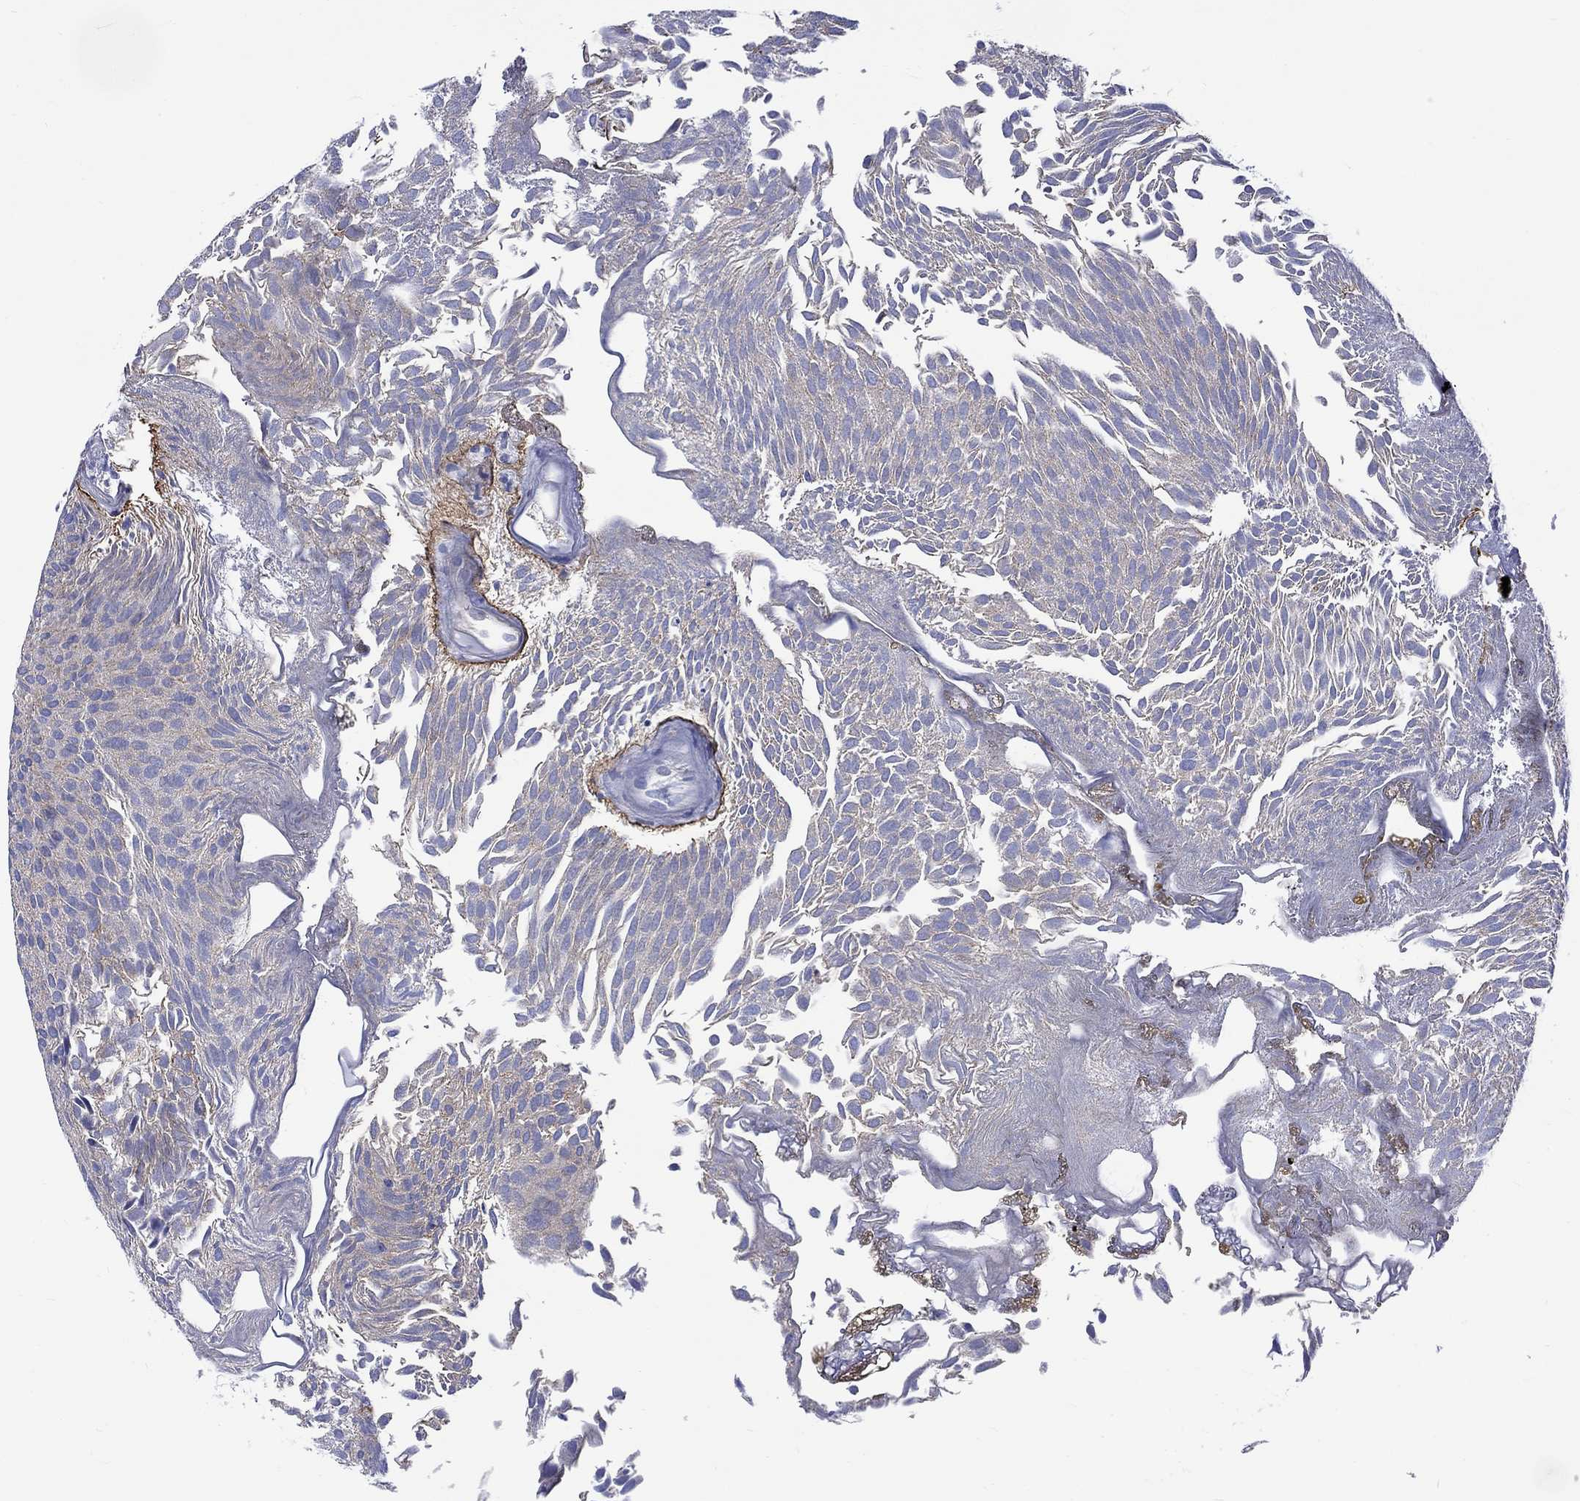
{"staining": {"intensity": "negative", "quantity": "none", "location": "none"}, "tissue": "urothelial cancer", "cell_type": "Tumor cells", "image_type": "cancer", "snomed": [{"axis": "morphology", "description": "Urothelial carcinoma, Low grade"}, {"axis": "topography", "description": "Urinary bladder"}], "caption": "The micrograph reveals no staining of tumor cells in urothelial cancer.", "gene": "SH2D7", "patient": {"sex": "male", "age": 52}}